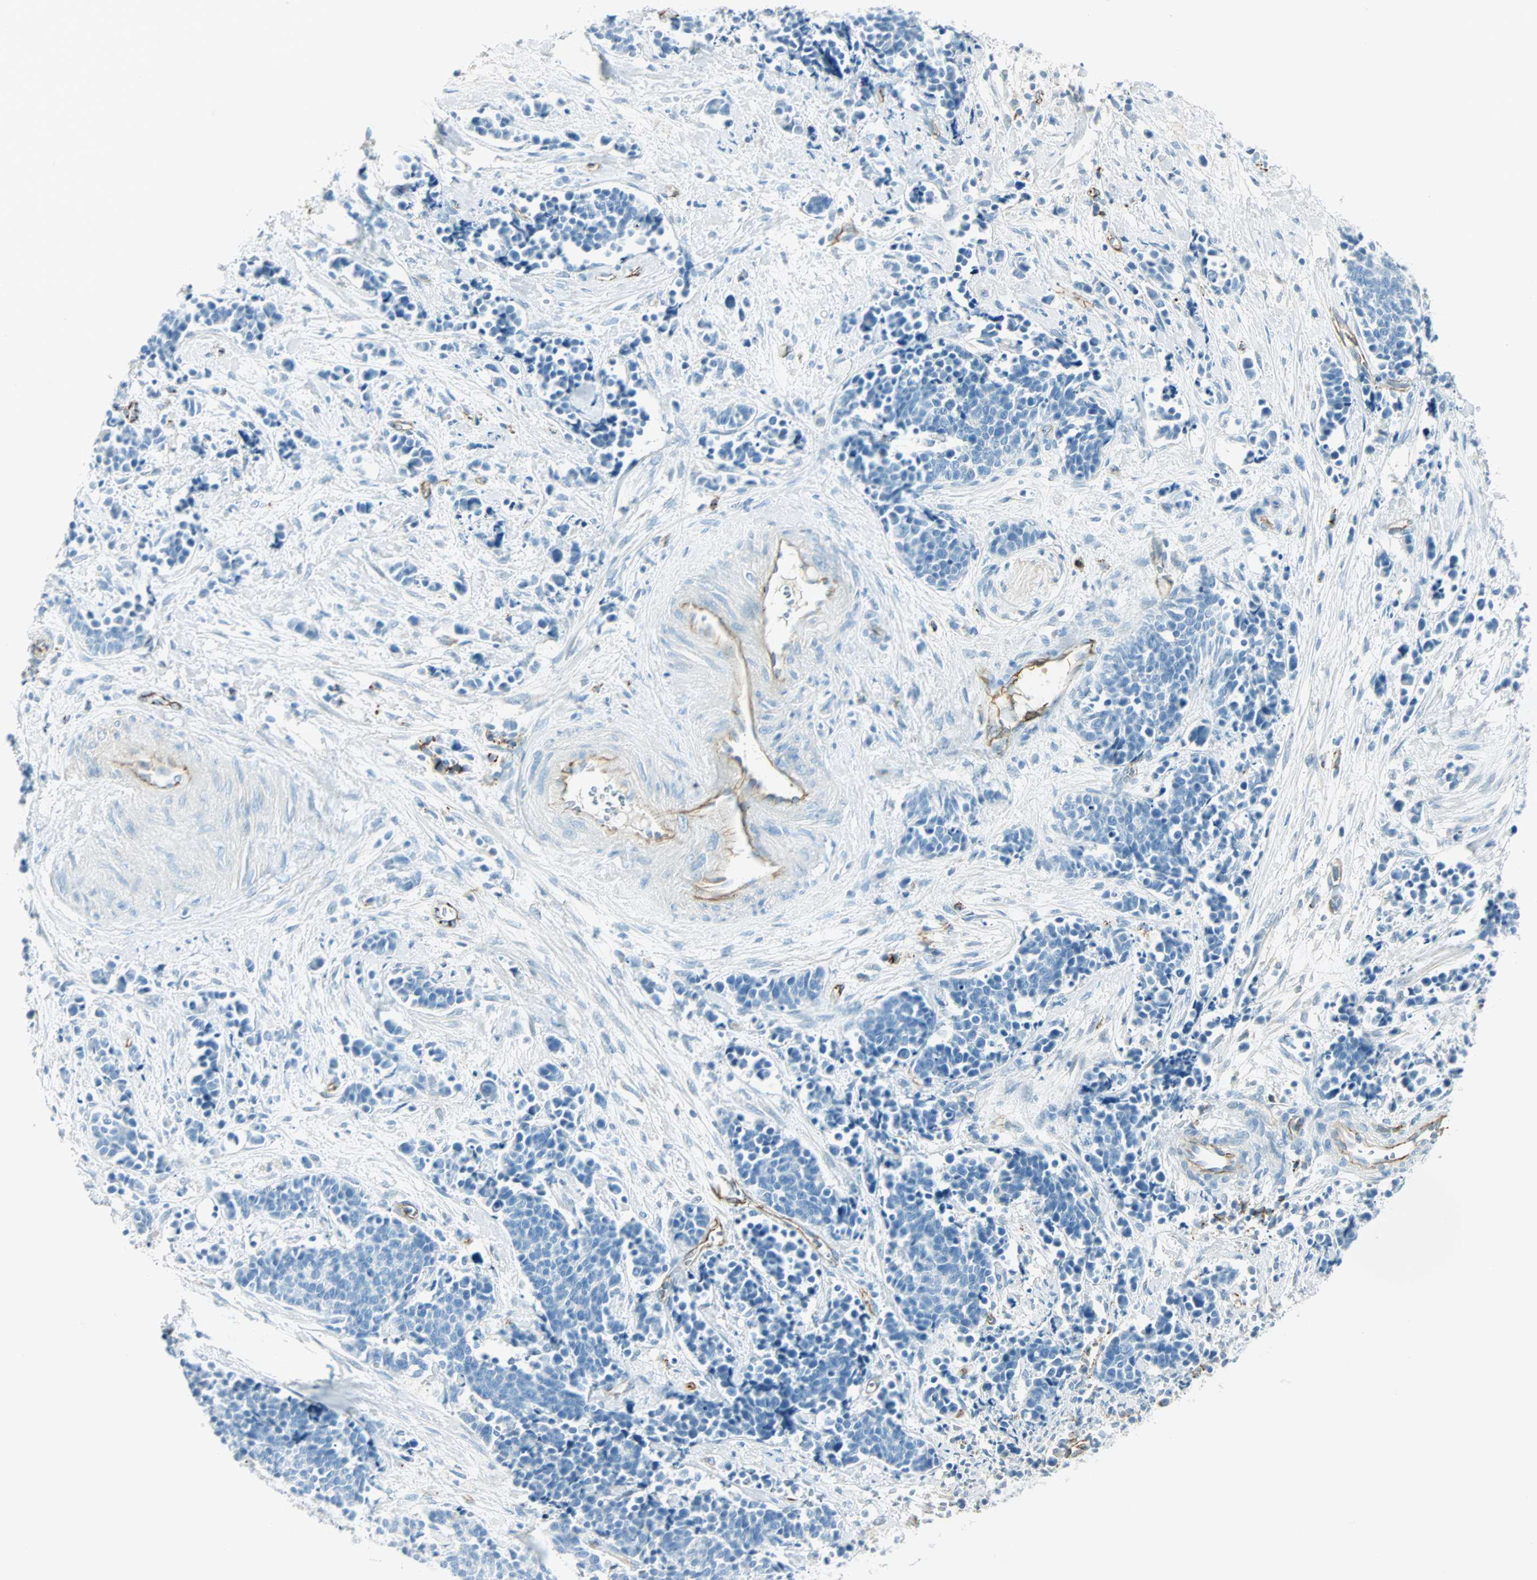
{"staining": {"intensity": "negative", "quantity": "none", "location": "none"}, "tissue": "cervical cancer", "cell_type": "Tumor cells", "image_type": "cancer", "snomed": [{"axis": "morphology", "description": "Squamous cell carcinoma, NOS"}, {"axis": "topography", "description": "Cervix"}], "caption": "The image reveals no staining of tumor cells in cervical cancer (squamous cell carcinoma). (DAB (3,3'-diaminobenzidine) immunohistochemistry, high magnification).", "gene": "VPS9D1", "patient": {"sex": "female", "age": 35}}